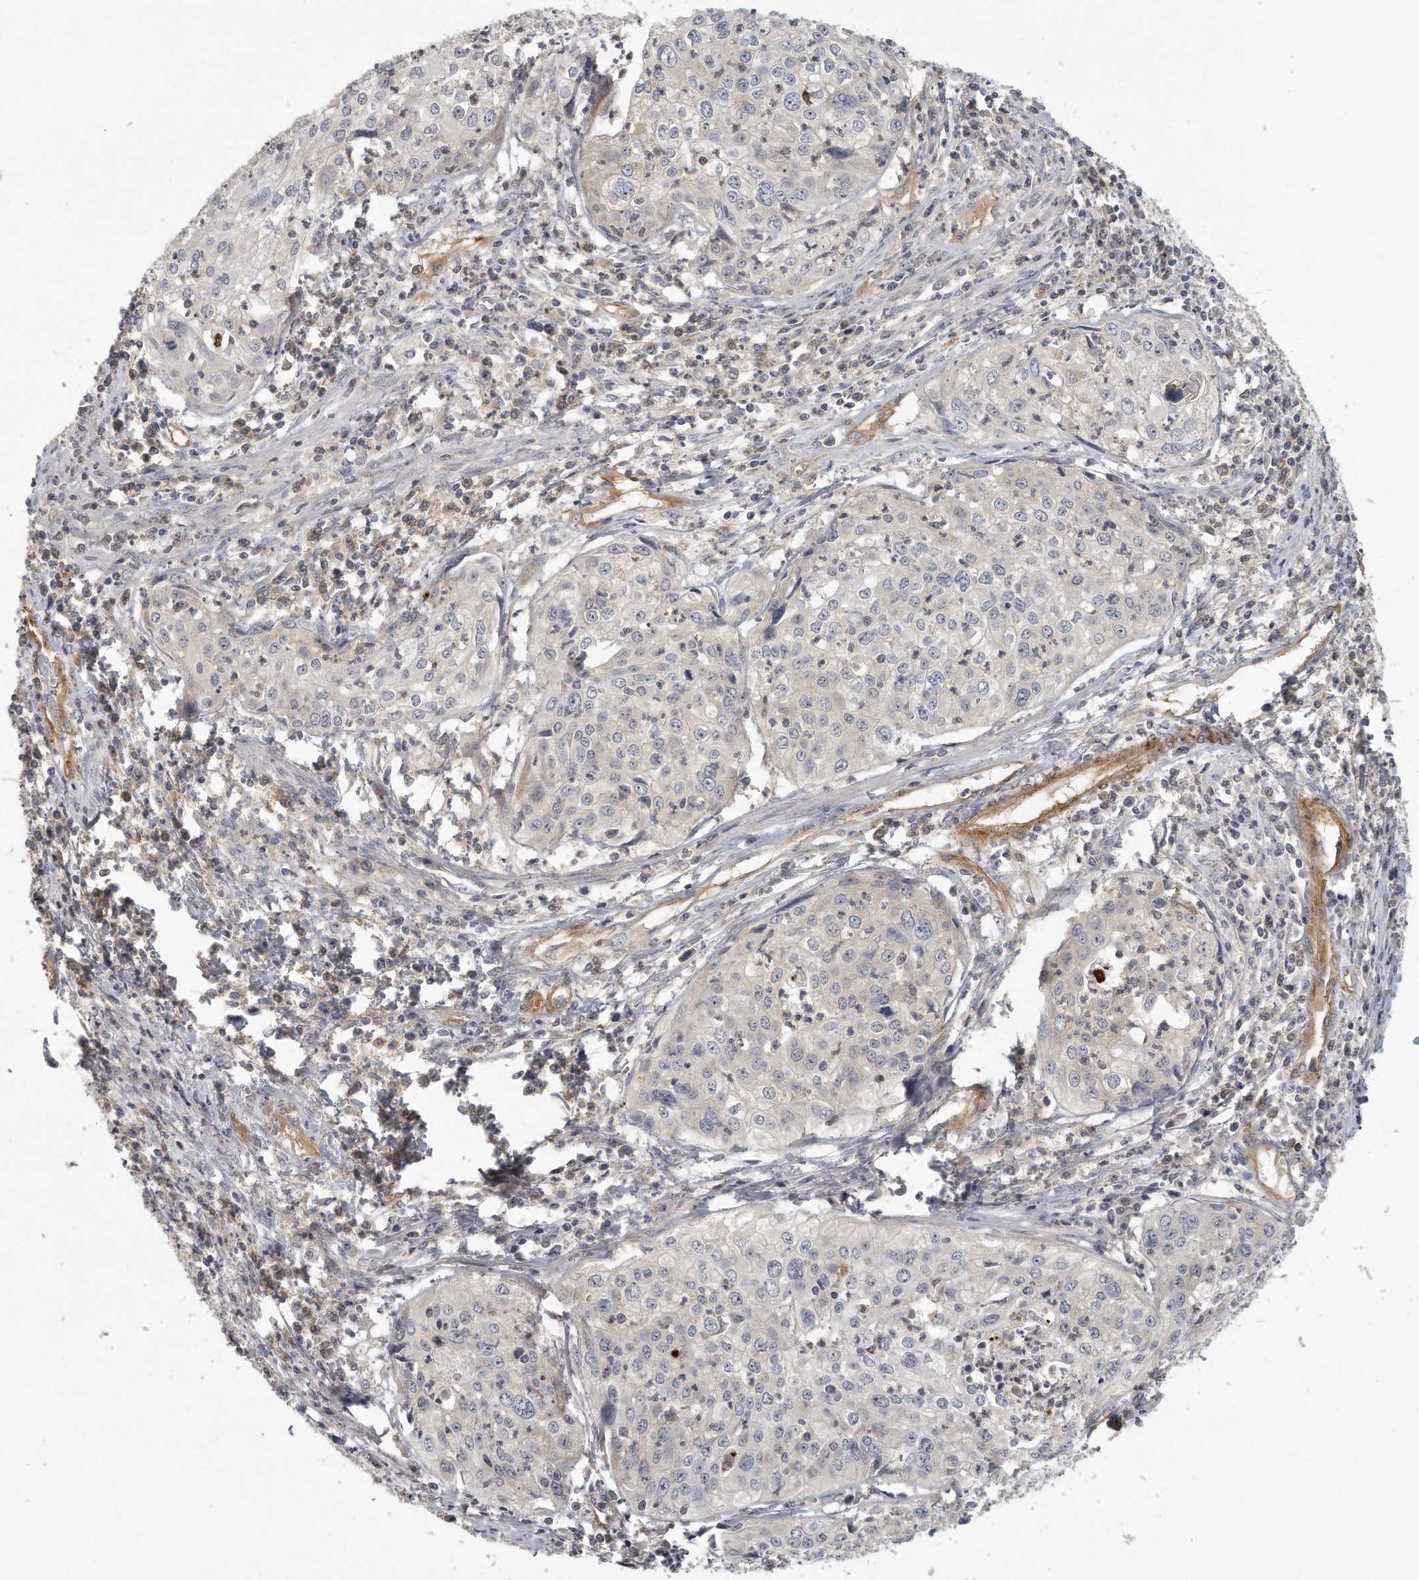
{"staining": {"intensity": "negative", "quantity": "none", "location": "none"}, "tissue": "cervical cancer", "cell_type": "Tumor cells", "image_type": "cancer", "snomed": [{"axis": "morphology", "description": "Squamous cell carcinoma, NOS"}, {"axis": "topography", "description": "Cervix"}], "caption": "DAB (3,3'-diaminobenzidine) immunohistochemical staining of squamous cell carcinoma (cervical) exhibits no significant expression in tumor cells. Nuclei are stained in blue.", "gene": "MTERF4", "patient": {"sex": "female", "age": 31}}